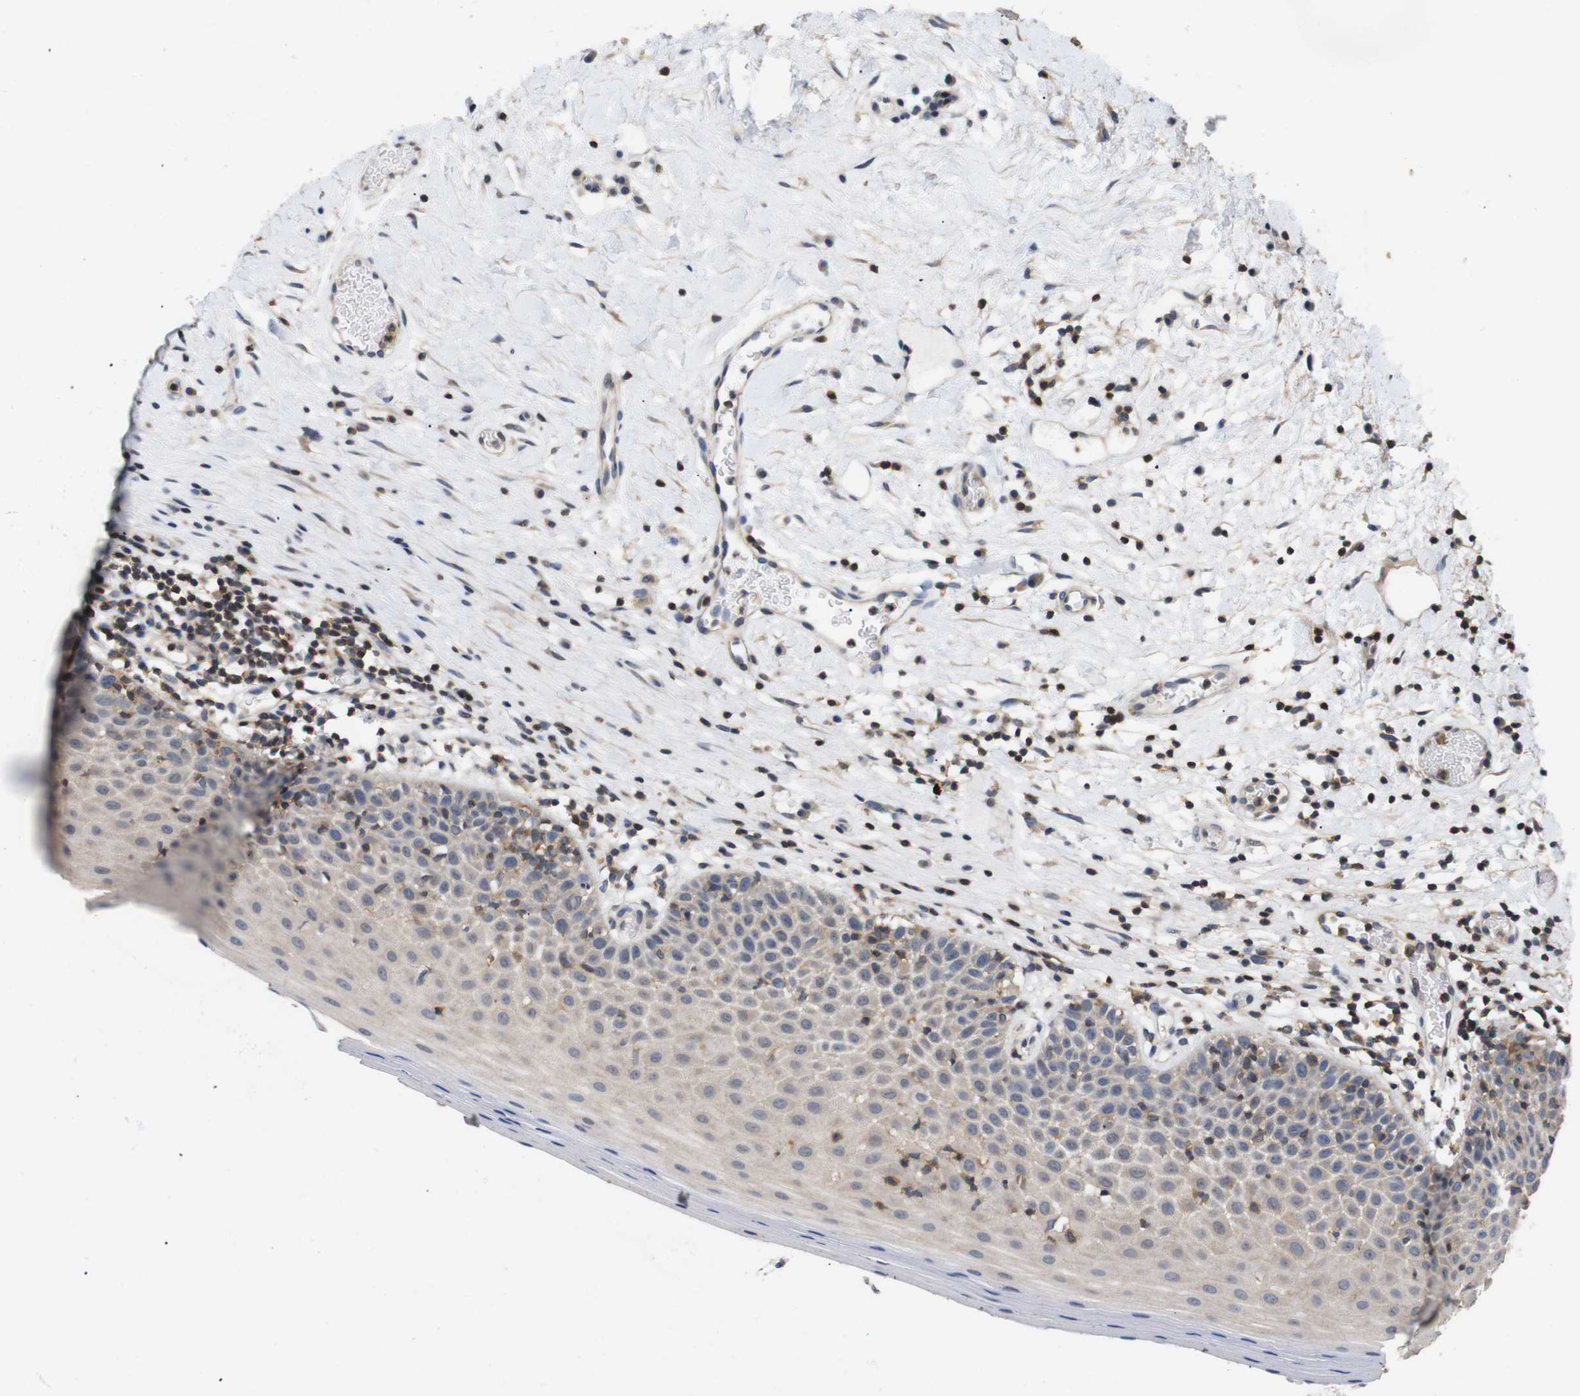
{"staining": {"intensity": "moderate", "quantity": "<25%", "location": "cytoplasmic/membranous,nuclear"}, "tissue": "oral mucosa", "cell_type": "Squamous epithelial cells", "image_type": "normal", "snomed": [{"axis": "morphology", "description": "Normal tissue, NOS"}, {"axis": "topography", "description": "Skeletal muscle"}, {"axis": "topography", "description": "Oral tissue"}], "caption": "Human oral mucosa stained for a protein (brown) exhibits moderate cytoplasmic/membranous,nuclear positive expression in approximately <25% of squamous epithelial cells.", "gene": "BRWD3", "patient": {"sex": "male", "age": 58}}